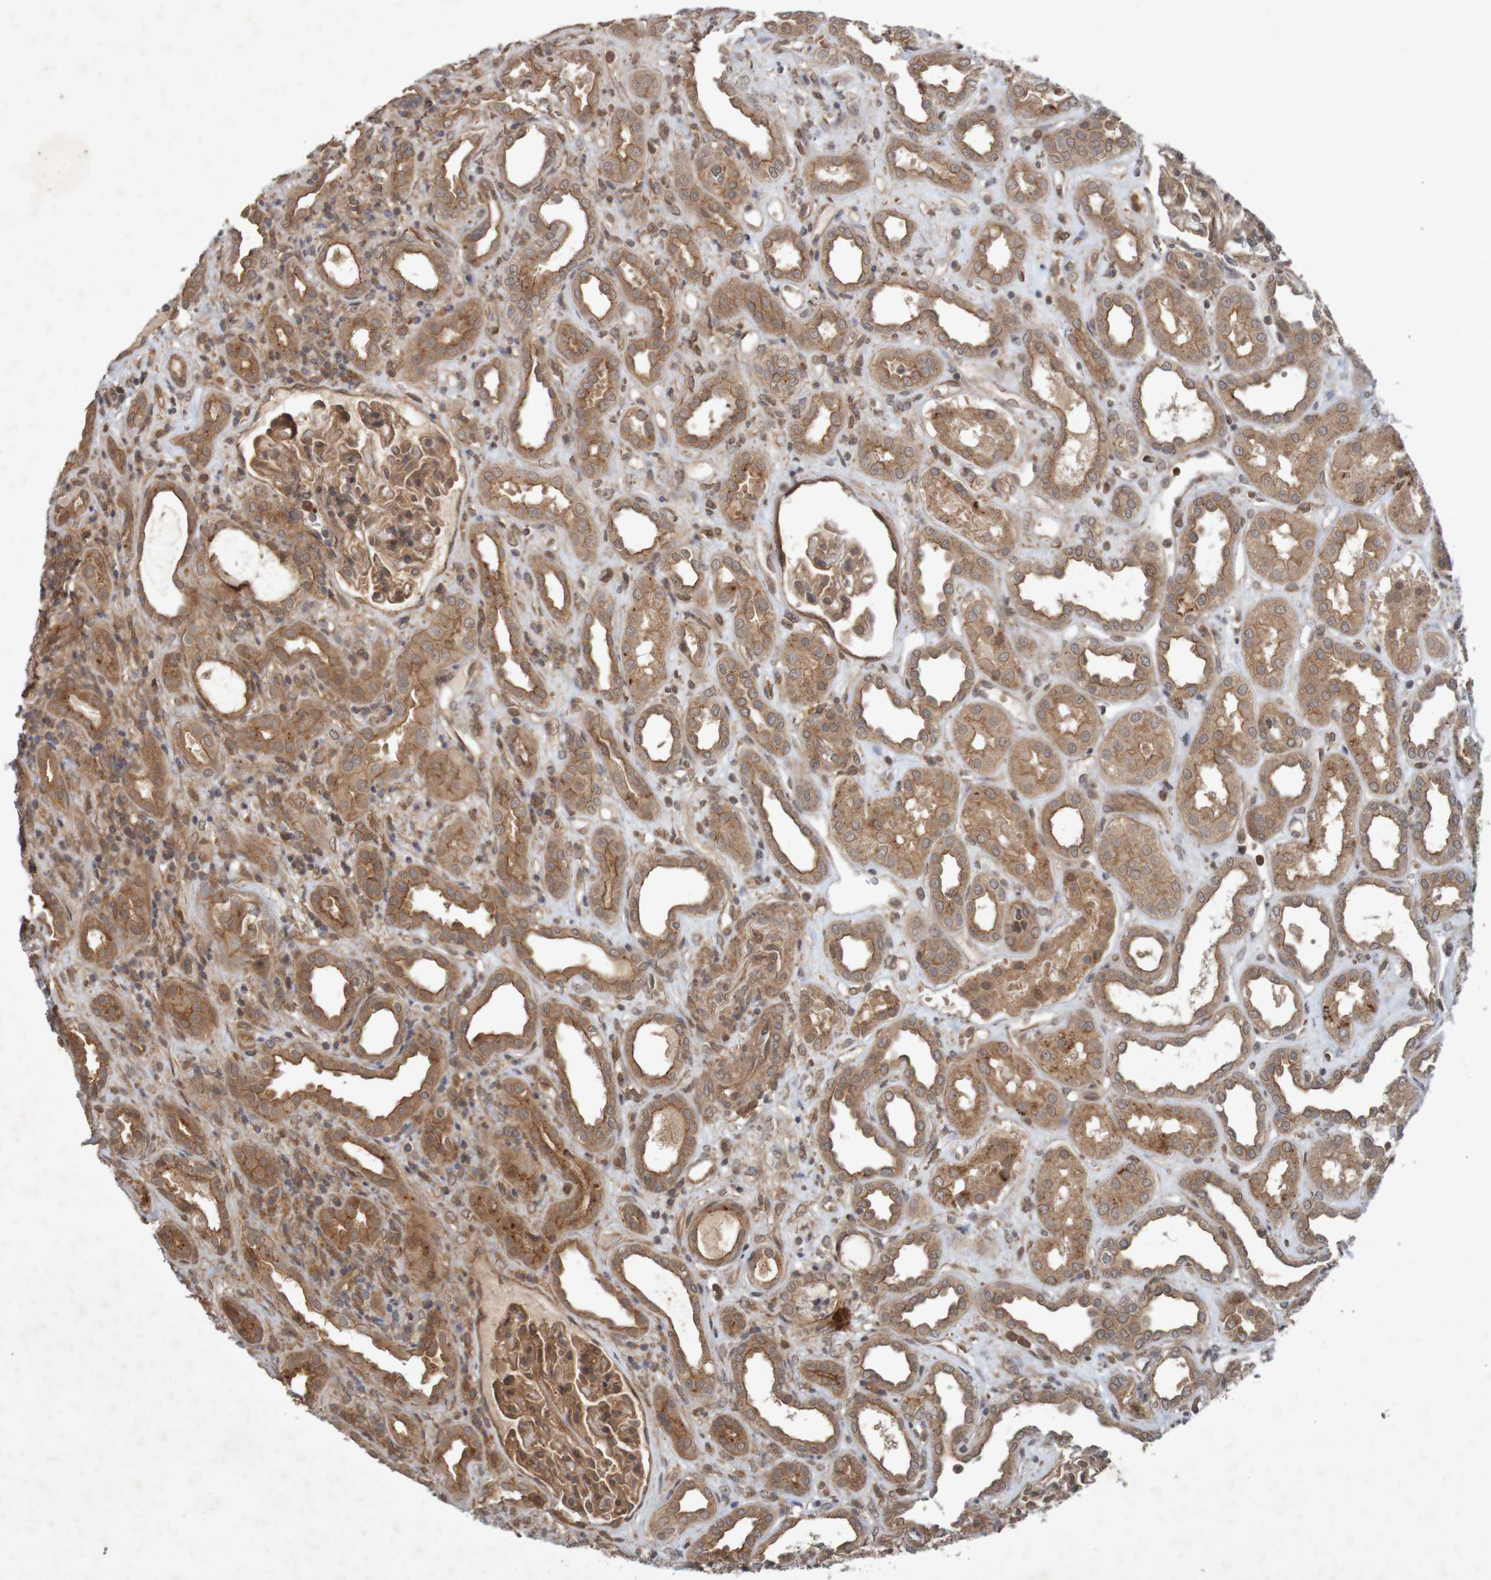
{"staining": {"intensity": "moderate", "quantity": ">75%", "location": "cytoplasmic/membranous"}, "tissue": "kidney", "cell_type": "Cells in glomeruli", "image_type": "normal", "snomed": [{"axis": "morphology", "description": "Normal tissue, NOS"}, {"axis": "topography", "description": "Kidney"}], "caption": "Protein analysis of benign kidney demonstrates moderate cytoplasmic/membranous positivity in approximately >75% of cells in glomeruli.", "gene": "ARHGEF11", "patient": {"sex": "male", "age": 59}}